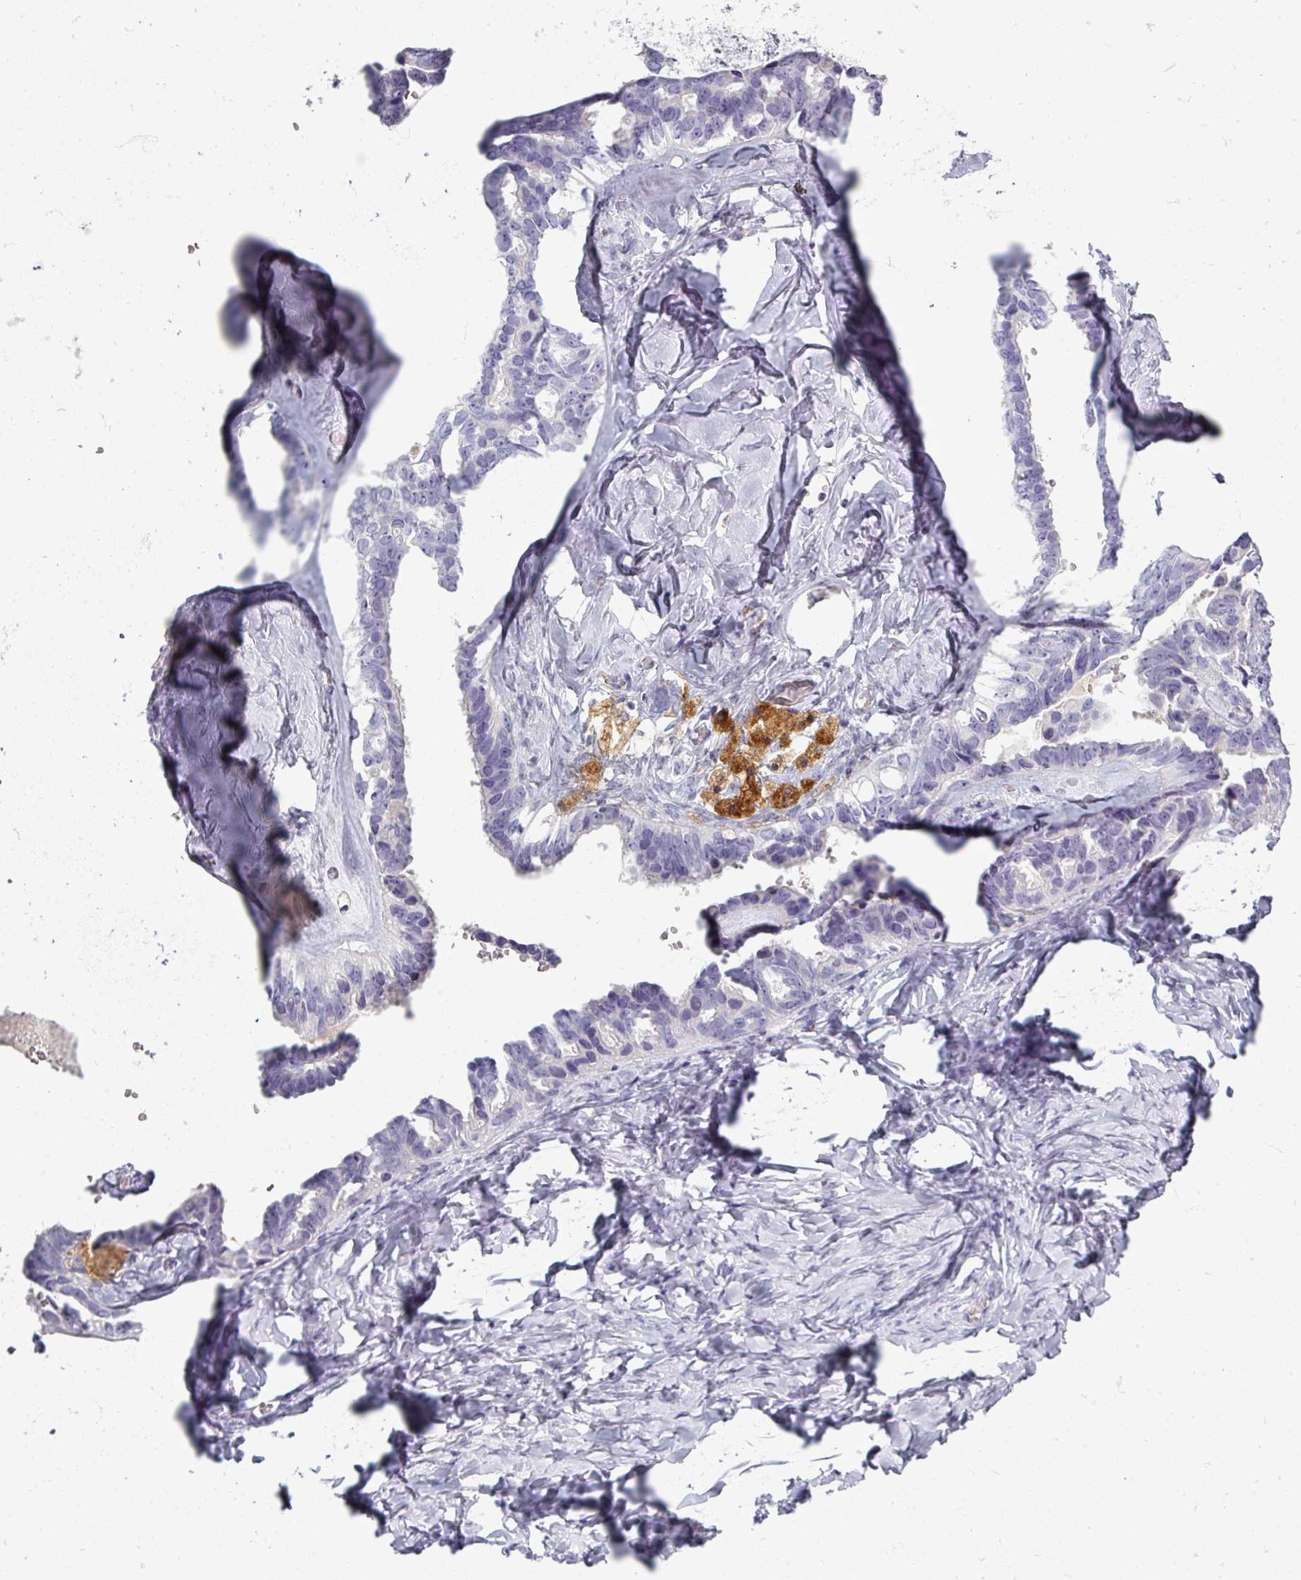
{"staining": {"intensity": "negative", "quantity": "none", "location": "none"}, "tissue": "ovarian cancer", "cell_type": "Tumor cells", "image_type": "cancer", "snomed": [{"axis": "morphology", "description": "Cystadenocarcinoma, serous, NOS"}, {"axis": "topography", "description": "Ovary"}], "caption": "Tumor cells are negative for brown protein staining in ovarian cancer (serous cystadenocarcinoma).", "gene": "ZNF878", "patient": {"sex": "female", "age": 69}}